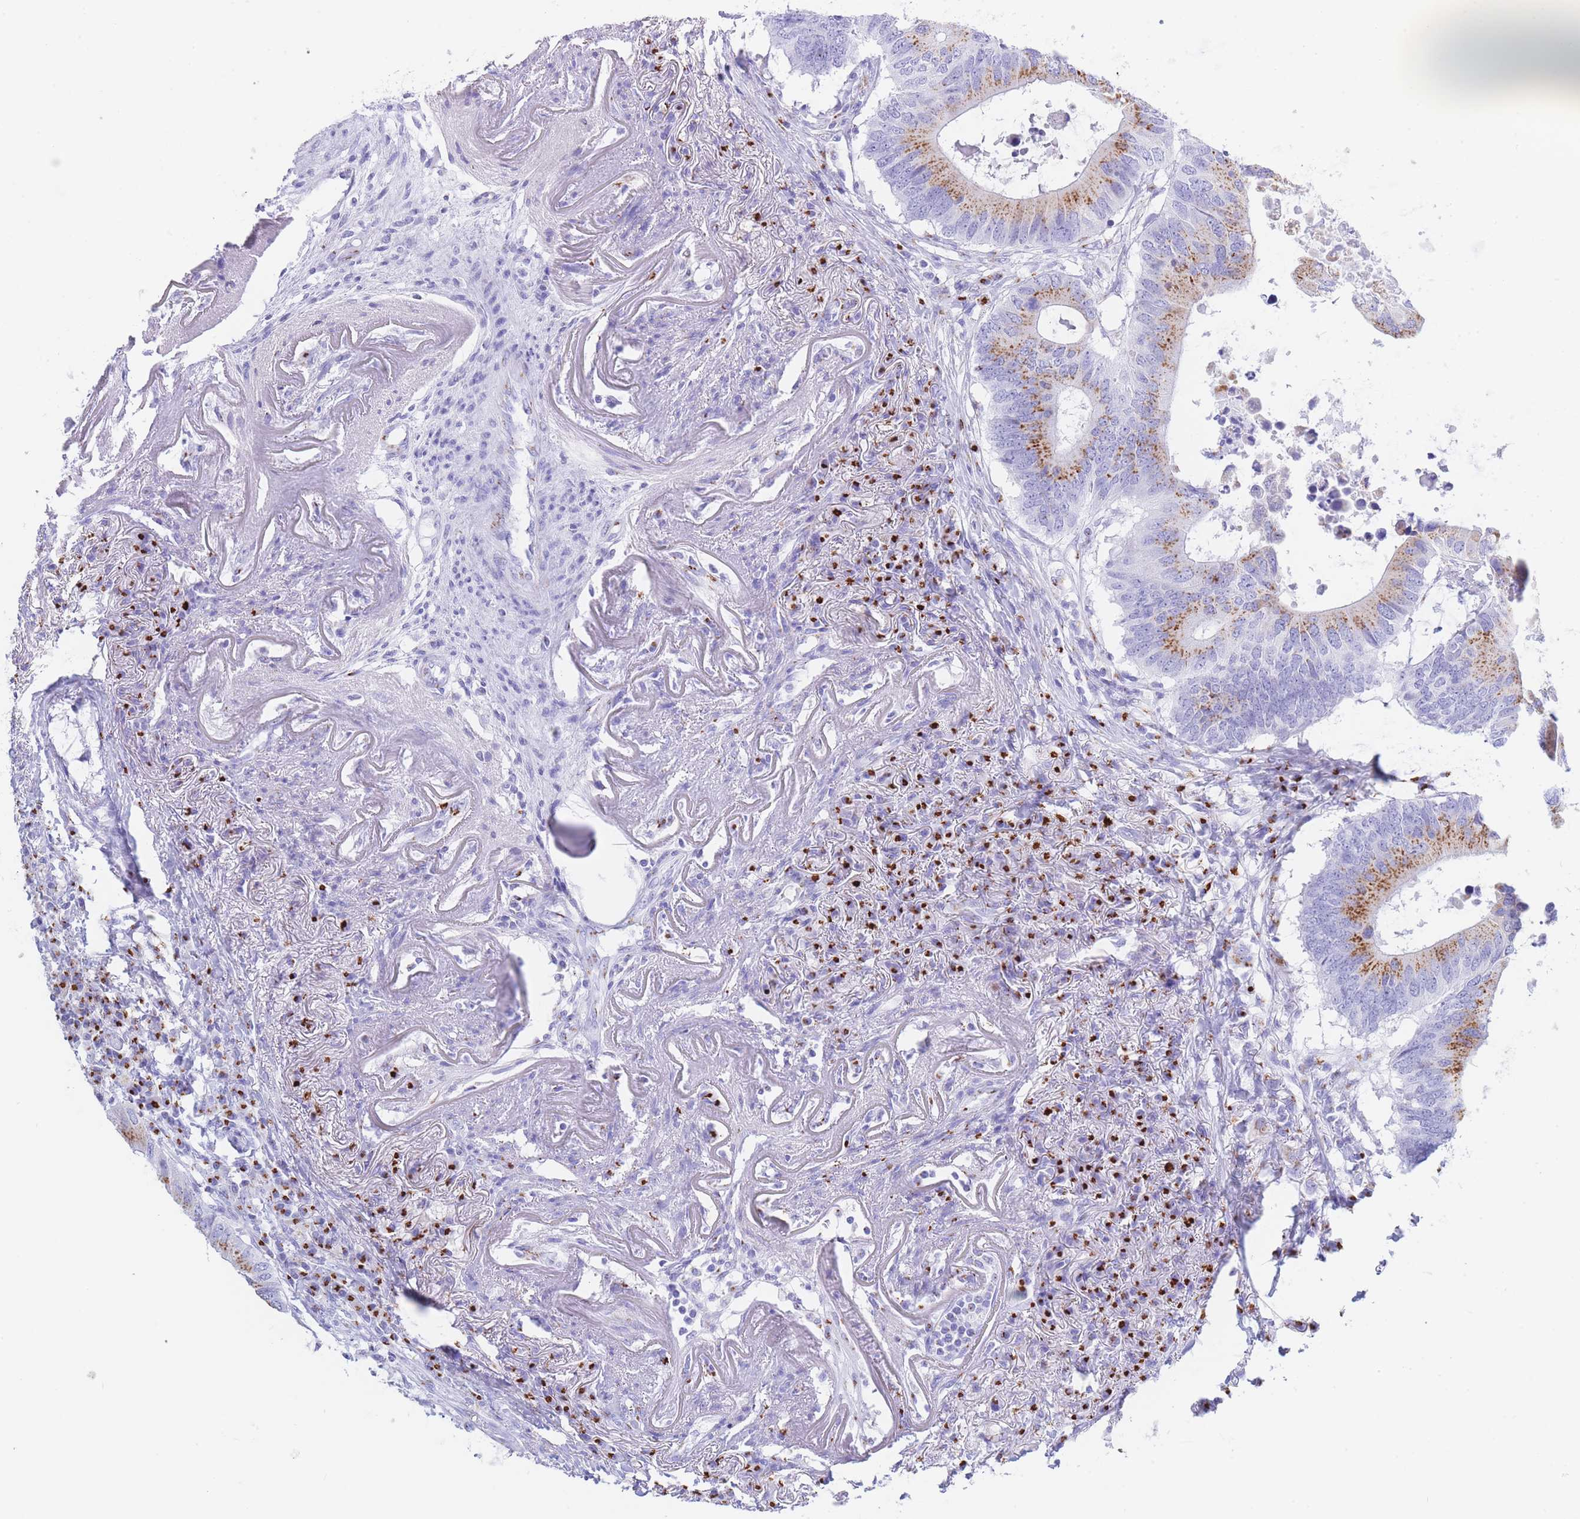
{"staining": {"intensity": "moderate", "quantity": "25%-75%", "location": "cytoplasmic/membranous"}, "tissue": "colorectal cancer", "cell_type": "Tumor cells", "image_type": "cancer", "snomed": [{"axis": "morphology", "description": "Adenocarcinoma, NOS"}, {"axis": "topography", "description": "Colon"}], "caption": "Tumor cells demonstrate medium levels of moderate cytoplasmic/membranous expression in about 25%-75% of cells in adenocarcinoma (colorectal).", "gene": "FAM3C", "patient": {"sex": "male", "age": 71}}